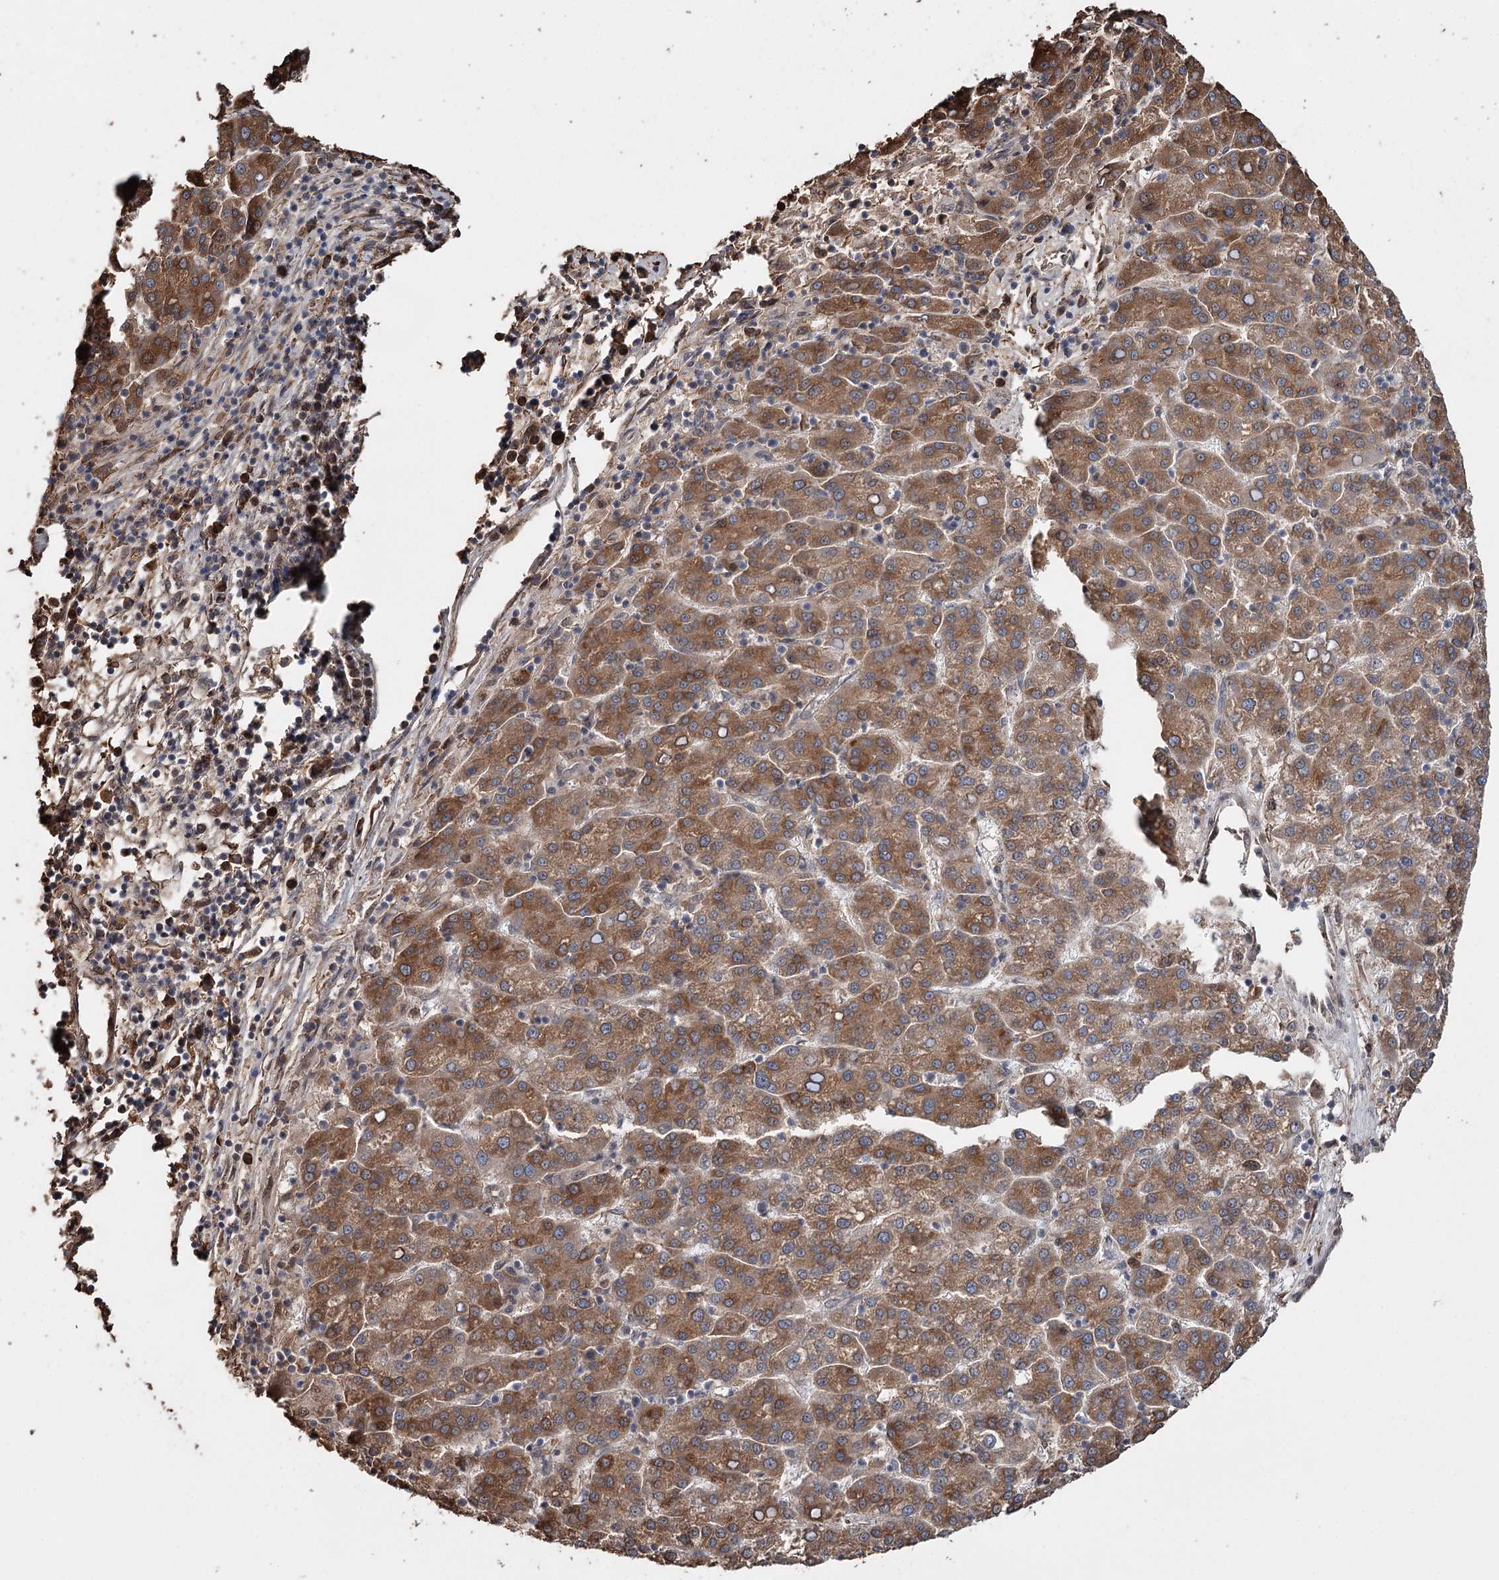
{"staining": {"intensity": "strong", "quantity": ">75%", "location": "cytoplasmic/membranous"}, "tissue": "liver cancer", "cell_type": "Tumor cells", "image_type": "cancer", "snomed": [{"axis": "morphology", "description": "Carcinoma, Hepatocellular, NOS"}, {"axis": "topography", "description": "Liver"}], "caption": "Protein staining of liver cancer (hepatocellular carcinoma) tissue displays strong cytoplasmic/membranous positivity in approximately >75% of tumor cells.", "gene": "SYVN1", "patient": {"sex": "female", "age": 58}}